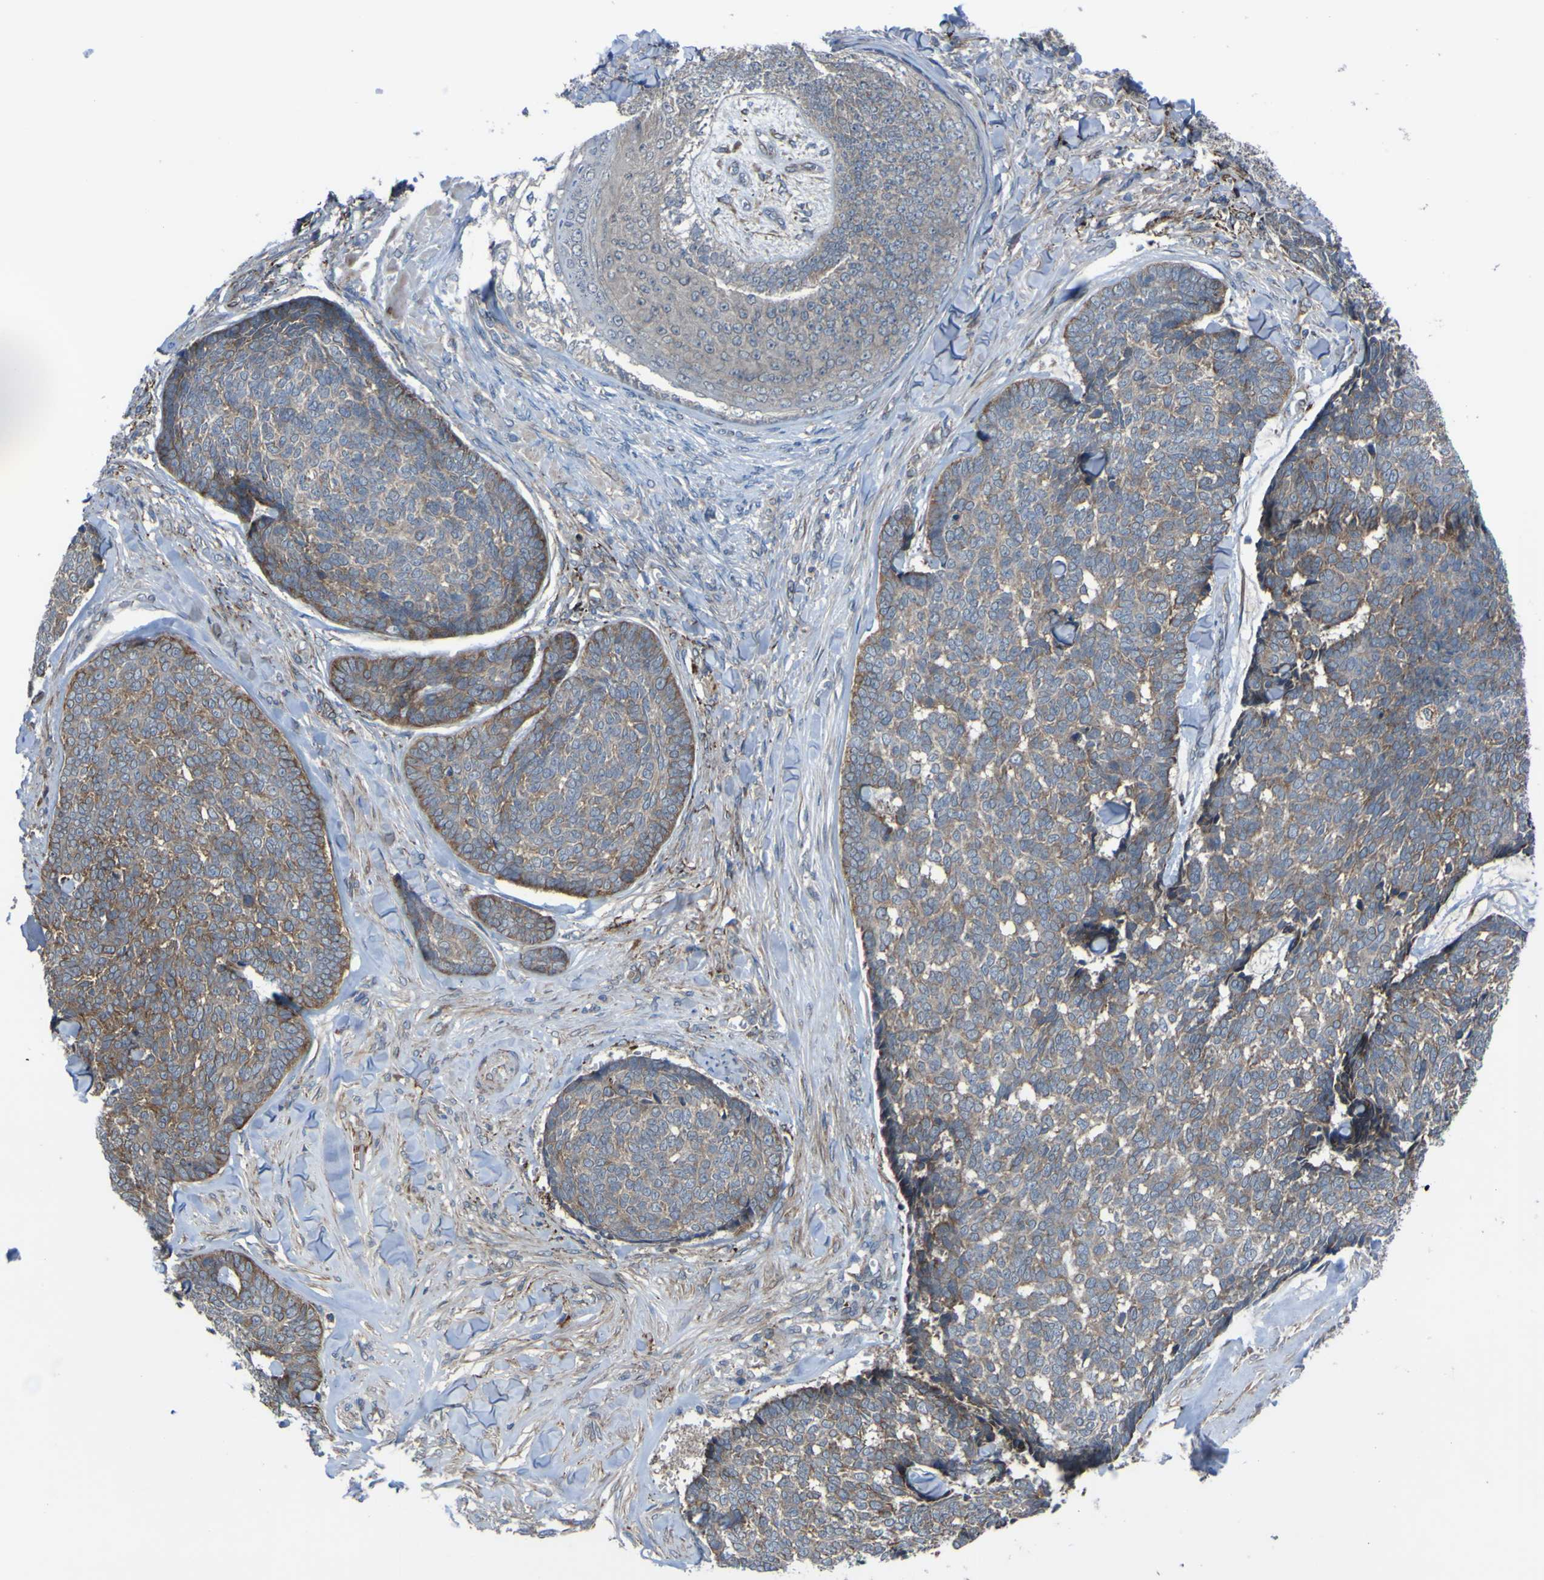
{"staining": {"intensity": "moderate", "quantity": "25%-75%", "location": "cytoplasmic/membranous"}, "tissue": "skin cancer", "cell_type": "Tumor cells", "image_type": "cancer", "snomed": [{"axis": "morphology", "description": "Basal cell carcinoma"}, {"axis": "topography", "description": "Skin"}], "caption": "This is an image of immunohistochemistry staining of skin cancer, which shows moderate expression in the cytoplasmic/membranous of tumor cells.", "gene": "GPLD1", "patient": {"sex": "male", "age": 84}}